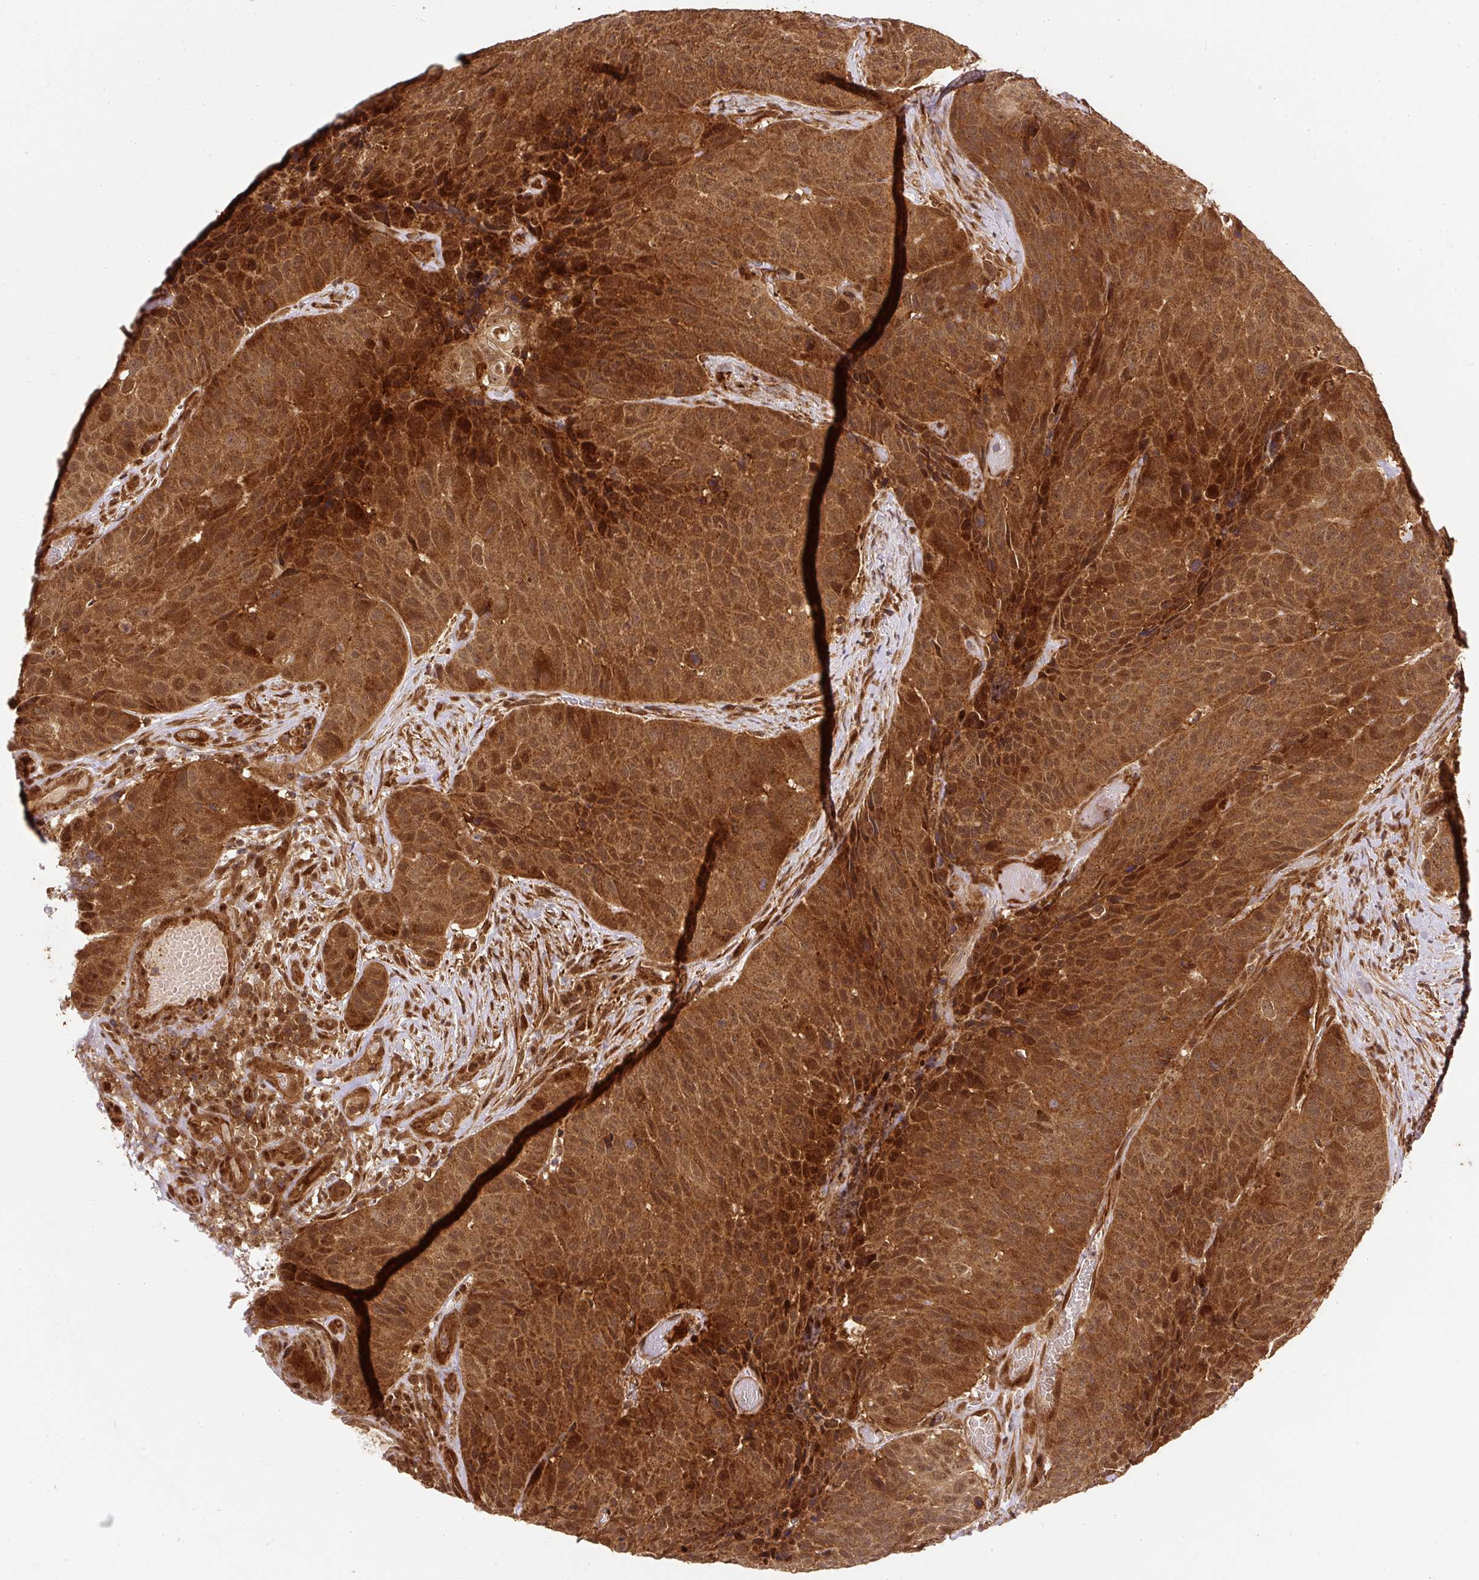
{"staining": {"intensity": "strong", "quantity": ">75%", "location": "cytoplasmic/membranous,nuclear"}, "tissue": "head and neck cancer", "cell_type": "Tumor cells", "image_type": "cancer", "snomed": [{"axis": "morphology", "description": "Squamous cell carcinoma, NOS"}, {"axis": "topography", "description": "Head-Neck"}], "caption": "The image shows immunohistochemical staining of head and neck squamous cell carcinoma. There is strong cytoplasmic/membranous and nuclear staining is appreciated in about >75% of tumor cells.", "gene": "PSMD1", "patient": {"sex": "male", "age": 66}}